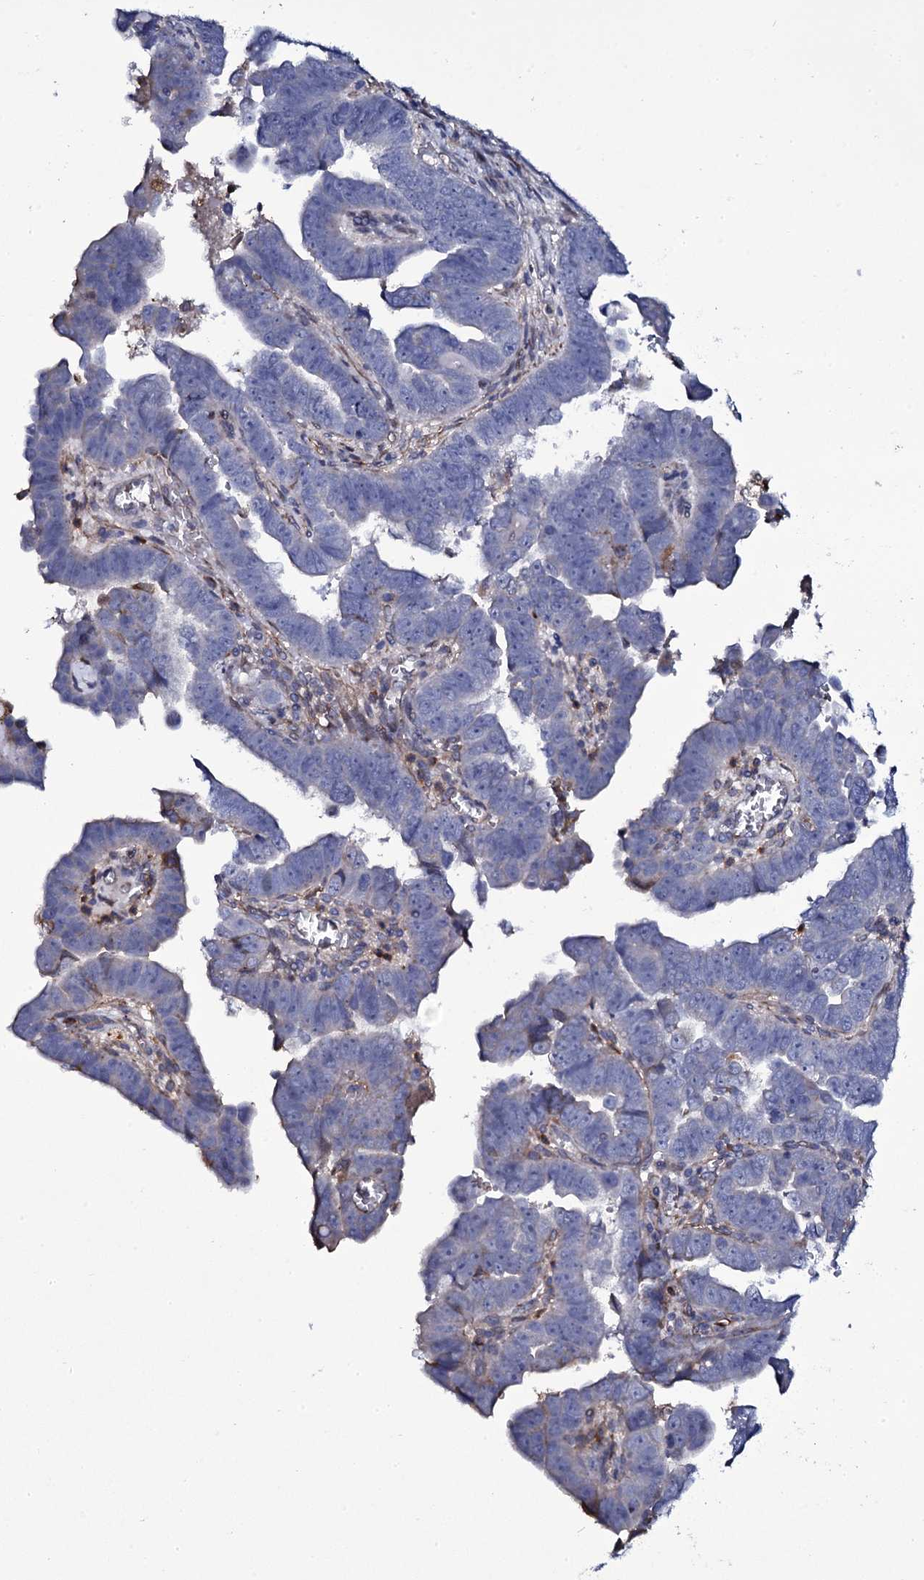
{"staining": {"intensity": "negative", "quantity": "none", "location": "none"}, "tissue": "endometrial cancer", "cell_type": "Tumor cells", "image_type": "cancer", "snomed": [{"axis": "morphology", "description": "Adenocarcinoma, NOS"}, {"axis": "topography", "description": "Endometrium"}], "caption": "Tumor cells are negative for brown protein staining in adenocarcinoma (endometrial). (Immunohistochemistry (ihc), brightfield microscopy, high magnification).", "gene": "TTC23", "patient": {"sex": "female", "age": 75}}